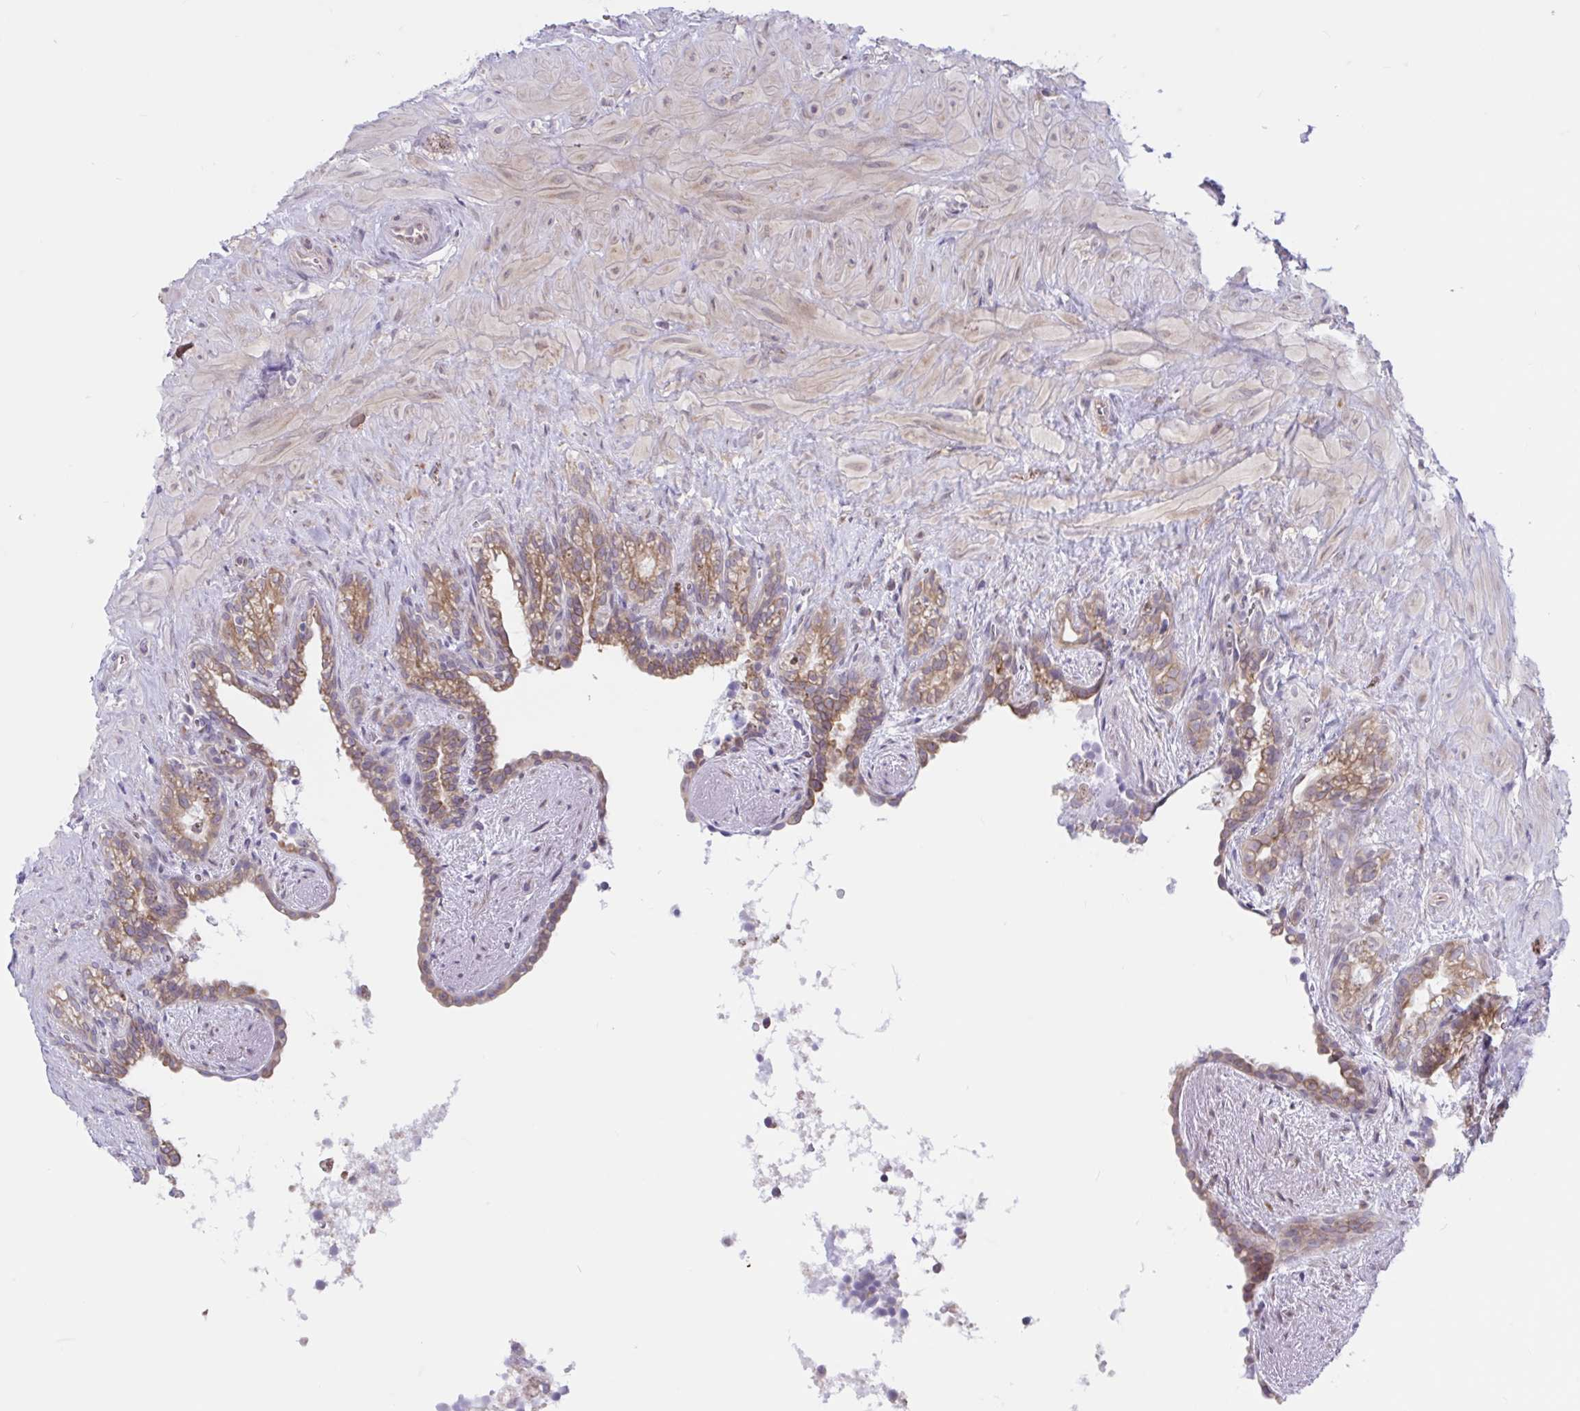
{"staining": {"intensity": "moderate", "quantity": ">75%", "location": "cytoplasmic/membranous"}, "tissue": "seminal vesicle", "cell_type": "Glandular cells", "image_type": "normal", "snomed": [{"axis": "morphology", "description": "Normal tissue, NOS"}, {"axis": "topography", "description": "Seminal veicle"}], "caption": "Immunohistochemical staining of benign seminal vesicle exhibits moderate cytoplasmic/membranous protein expression in about >75% of glandular cells. (brown staining indicates protein expression, while blue staining denotes nuclei).", "gene": "CAMLG", "patient": {"sex": "male", "age": 76}}